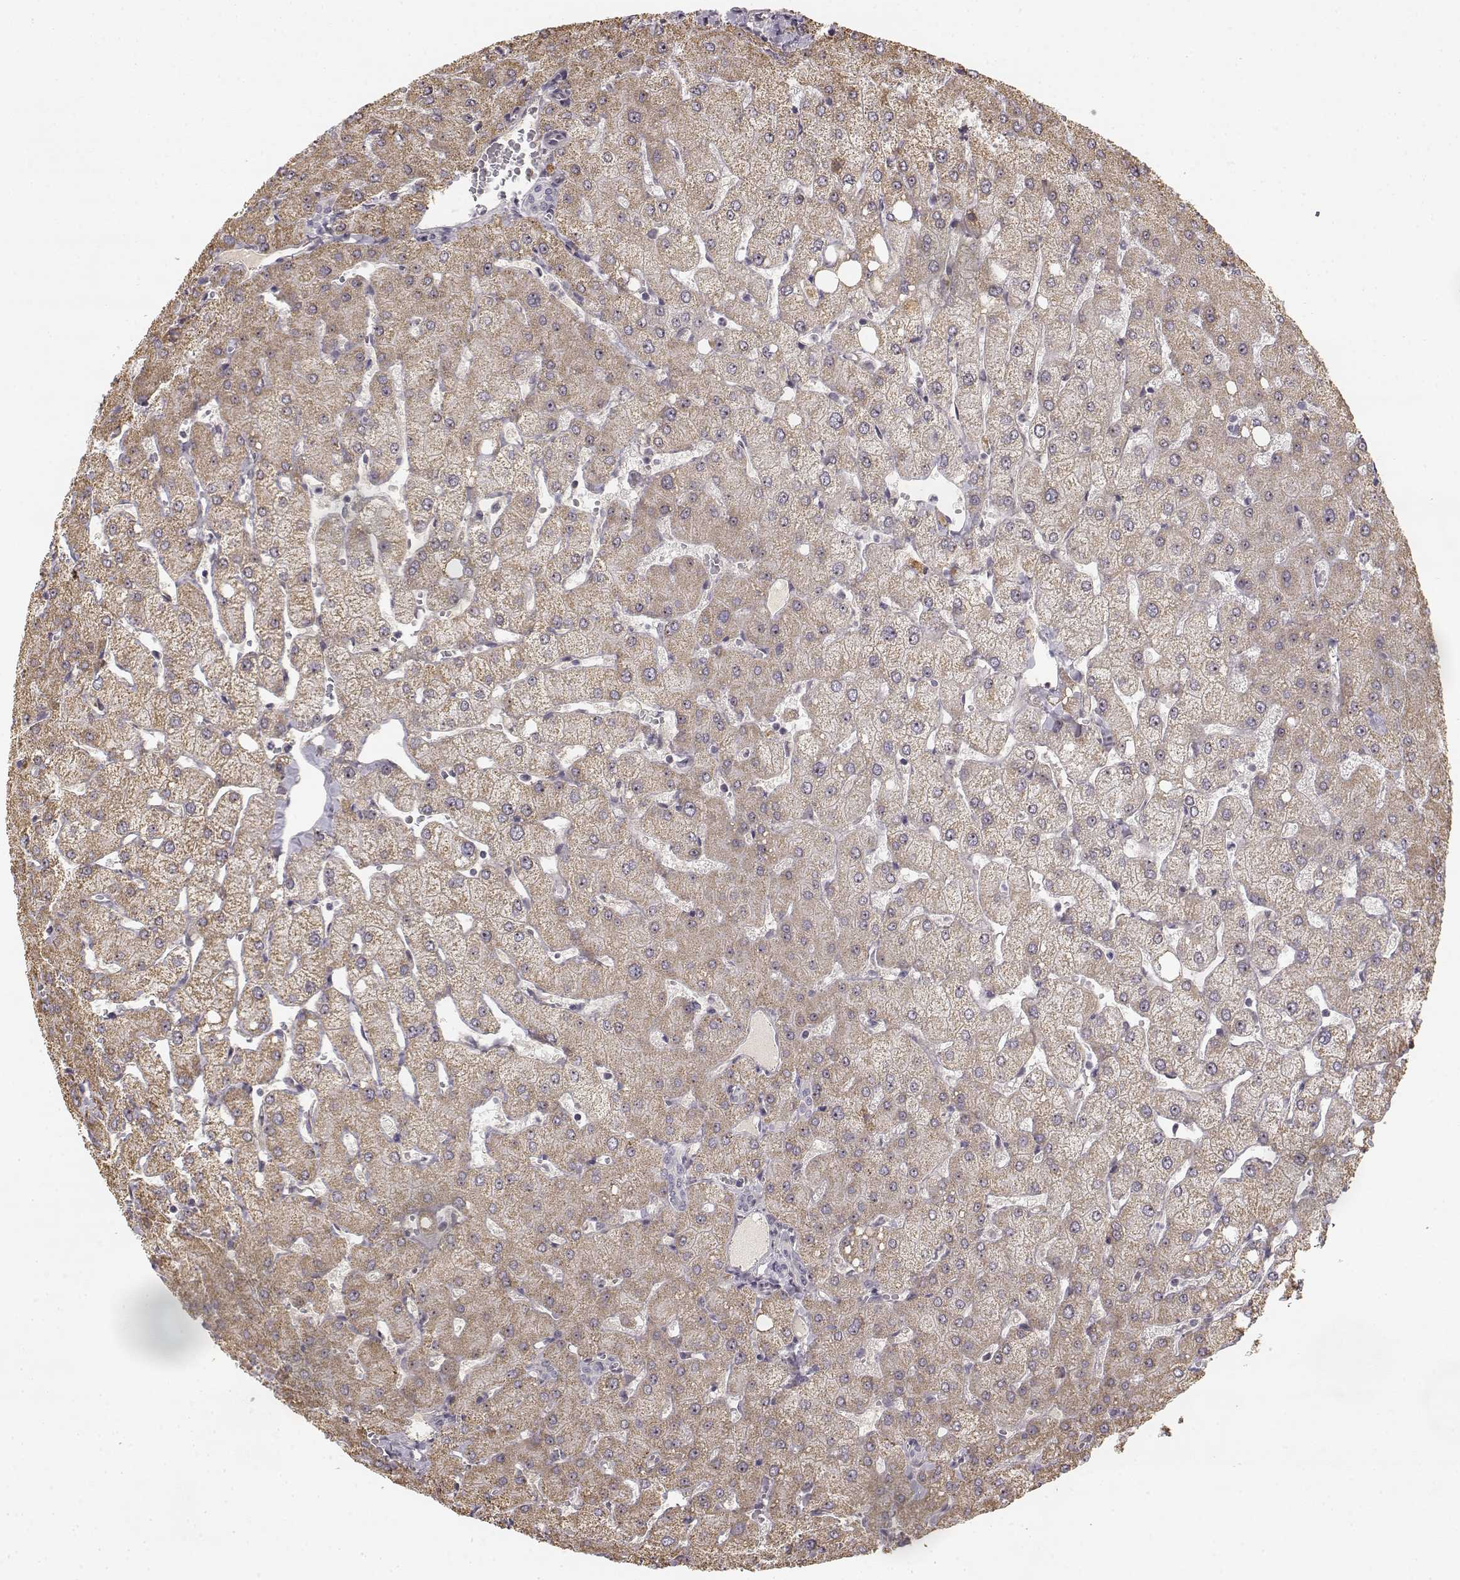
{"staining": {"intensity": "negative", "quantity": "none", "location": "none"}, "tissue": "liver", "cell_type": "Cholangiocytes", "image_type": "normal", "snomed": [{"axis": "morphology", "description": "Normal tissue, NOS"}, {"axis": "topography", "description": "Liver"}], "caption": "This is an immunohistochemistry (IHC) image of unremarkable liver. There is no expression in cholangiocytes.", "gene": "MED12L", "patient": {"sex": "female", "age": 54}}